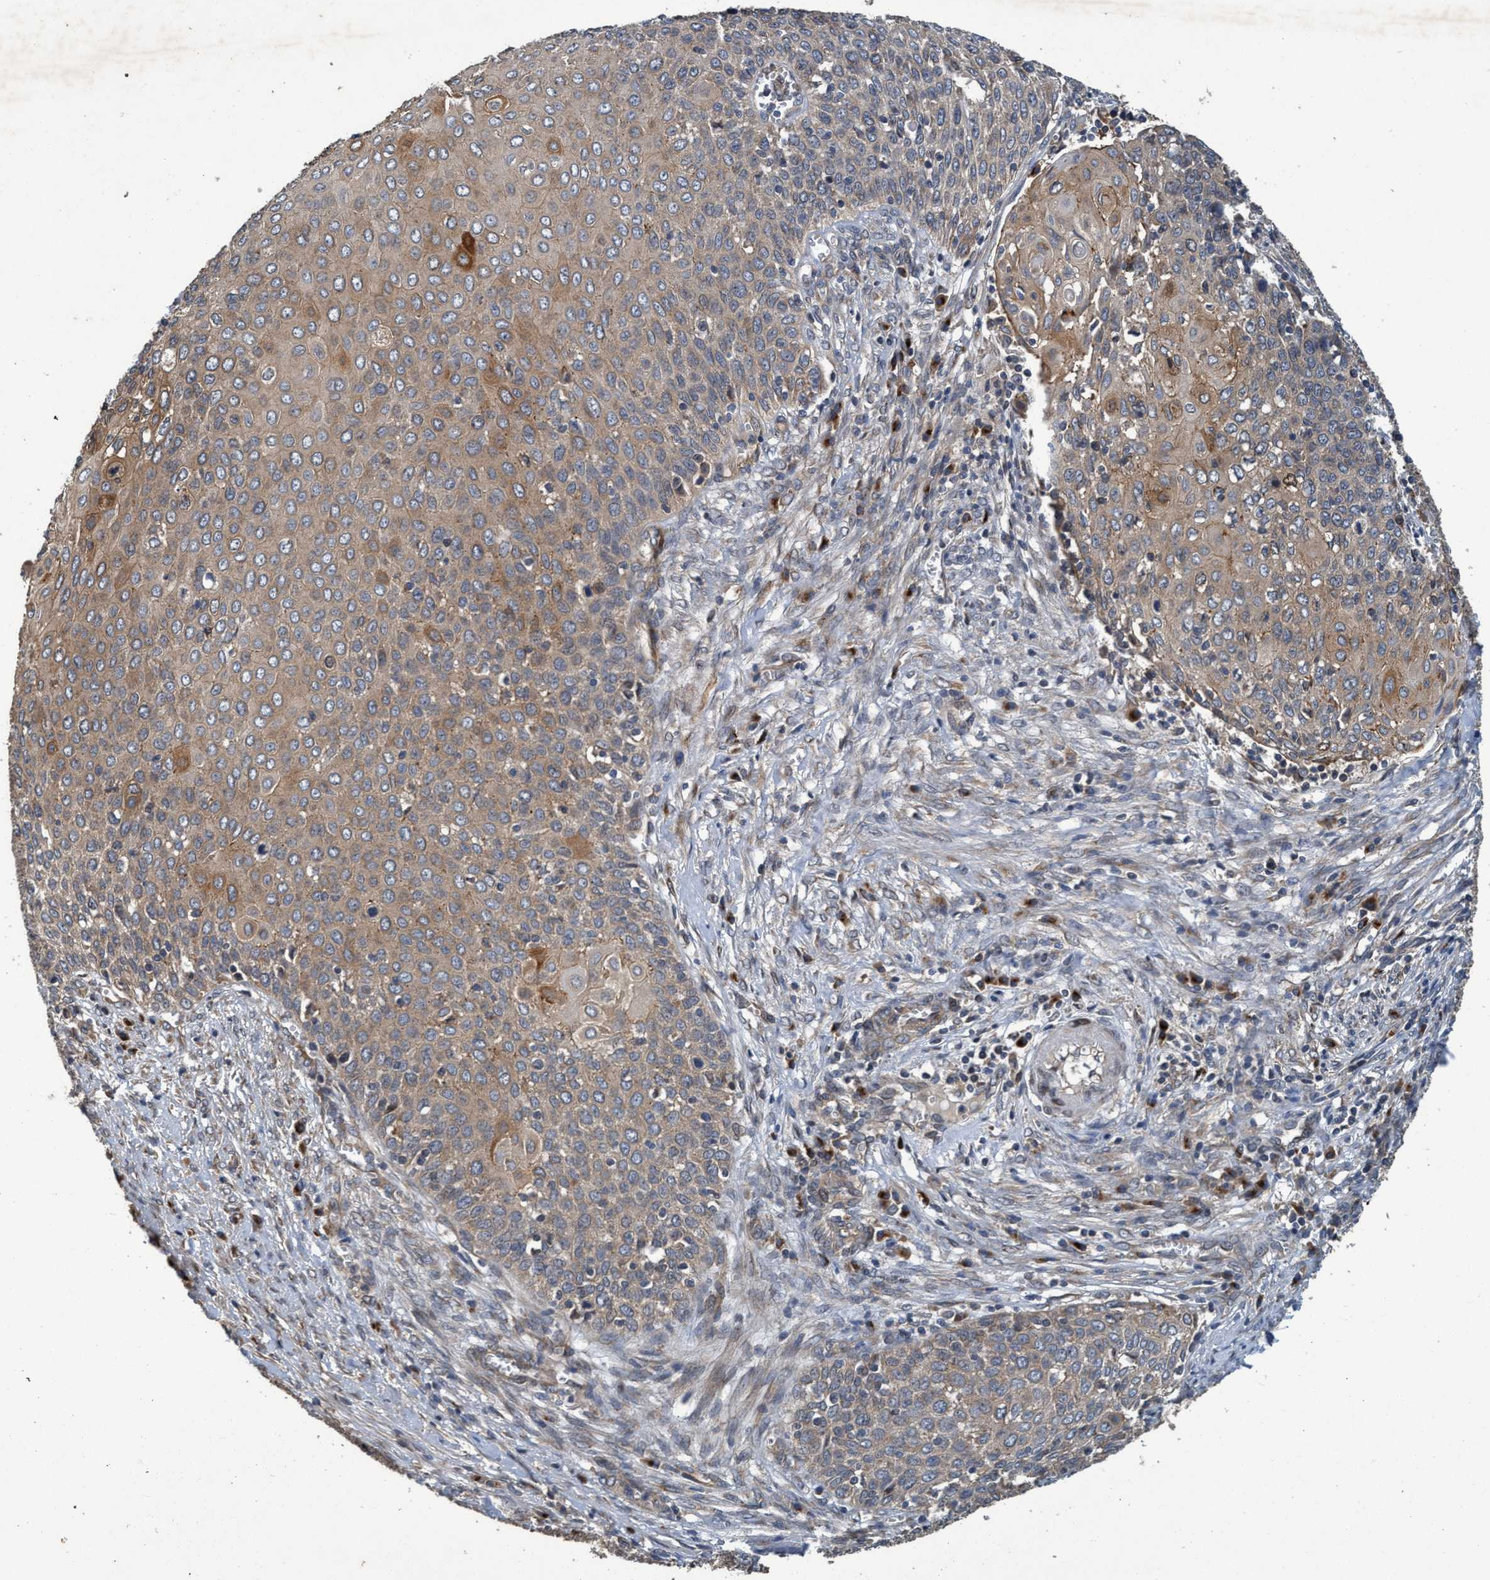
{"staining": {"intensity": "moderate", "quantity": "25%-75%", "location": "cytoplasmic/membranous"}, "tissue": "cervical cancer", "cell_type": "Tumor cells", "image_type": "cancer", "snomed": [{"axis": "morphology", "description": "Squamous cell carcinoma, NOS"}, {"axis": "topography", "description": "Cervix"}], "caption": "High-magnification brightfield microscopy of cervical cancer stained with DAB (brown) and counterstained with hematoxylin (blue). tumor cells exhibit moderate cytoplasmic/membranous positivity is present in approximately25%-75% of cells. (DAB IHC, brown staining for protein, blue staining for nuclei).", "gene": "MACC1", "patient": {"sex": "female", "age": 39}}